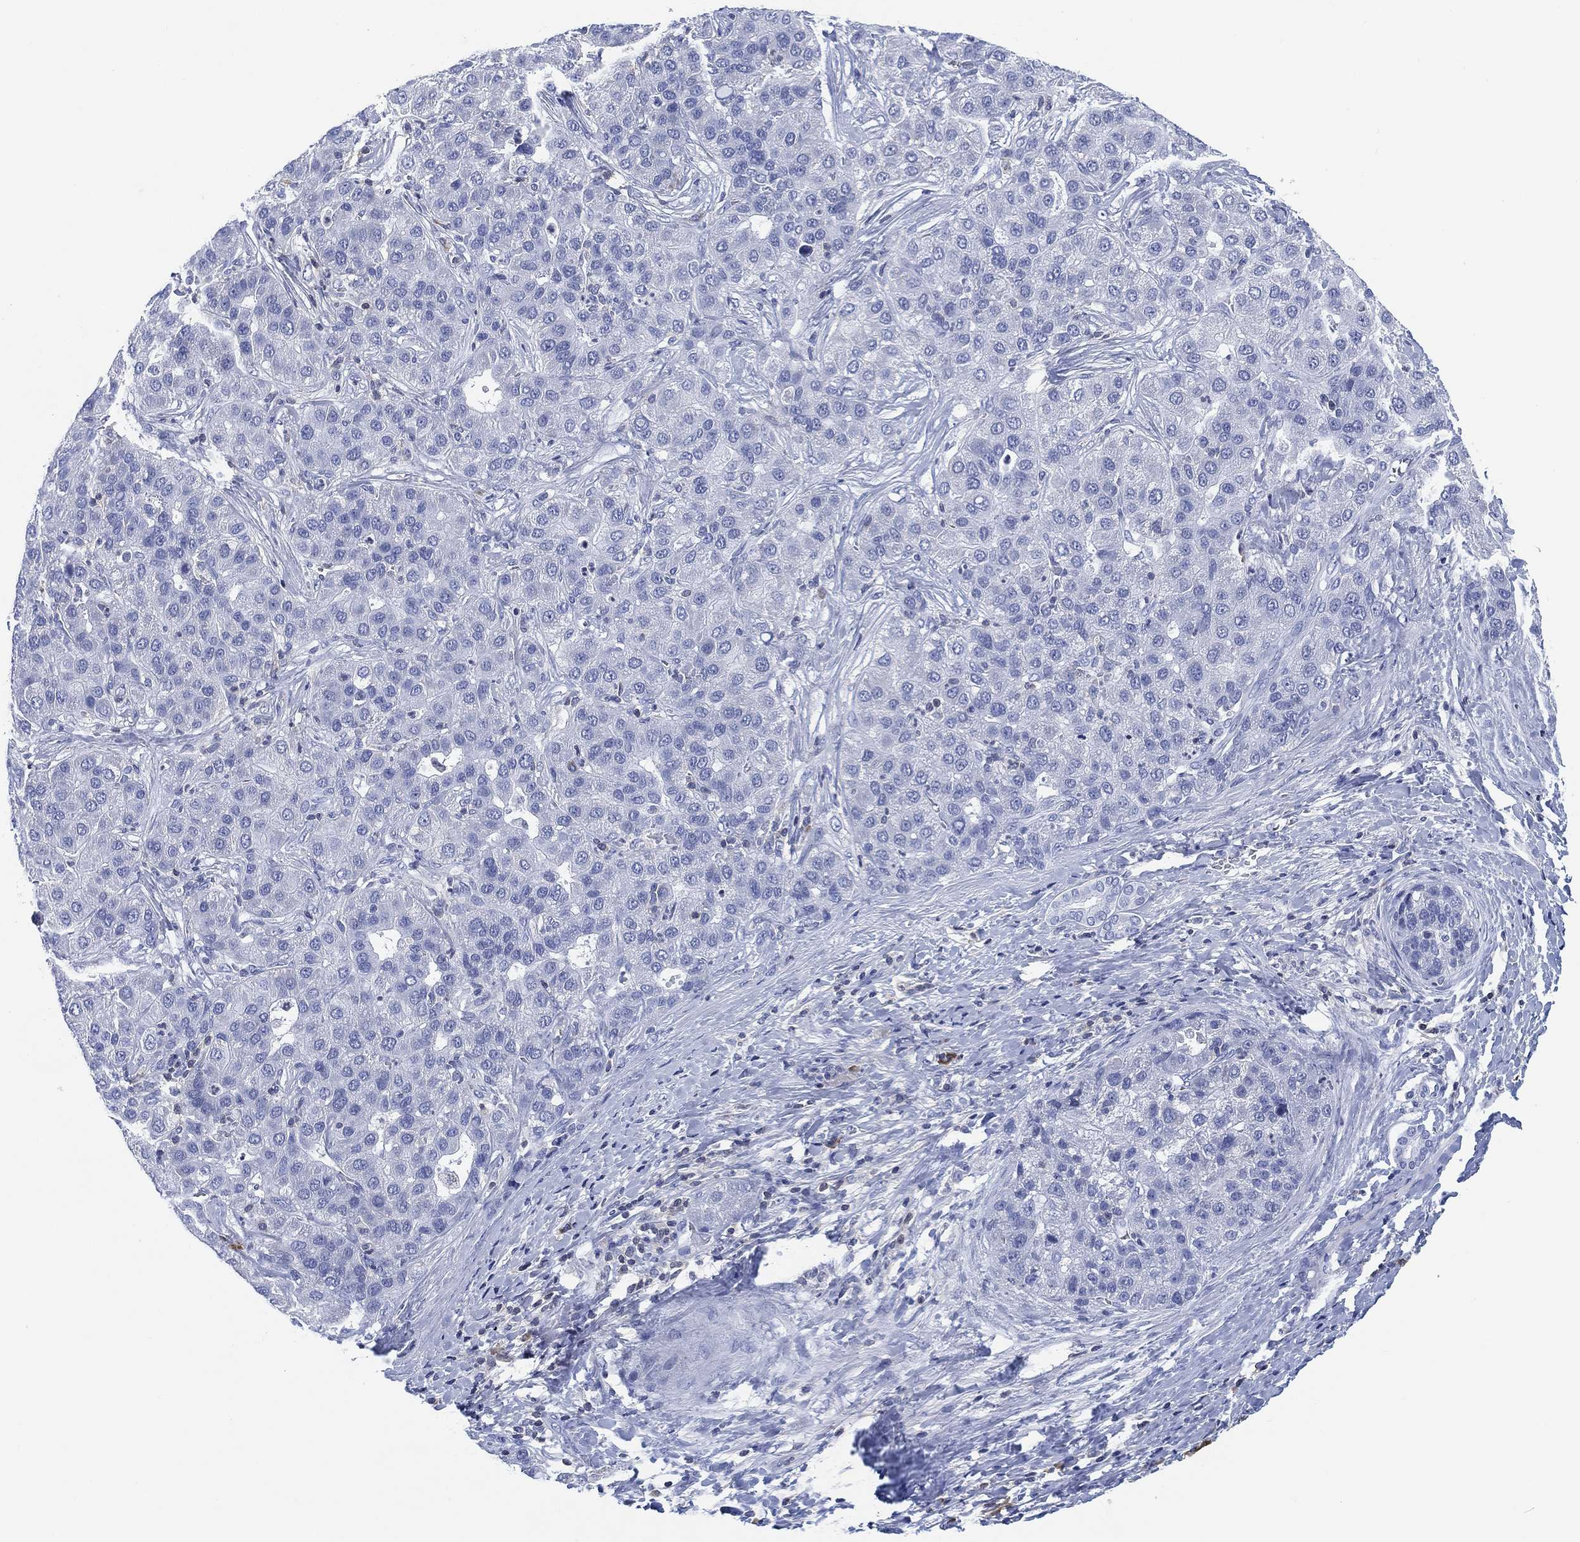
{"staining": {"intensity": "negative", "quantity": "none", "location": "none"}, "tissue": "liver cancer", "cell_type": "Tumor cells", "image_type": "cancer", "snomed": [{"axis": "morphology", "description": "Carcinoma, Hepatocellular, NOS"}, {"axis": "topography", "description": "Liver"}], "caption": "Tumor cells show no significant expression in liver hepatocellular carcinoma.", "gene": "FYB1", "patient": {"sex": "male", "age": 65}}